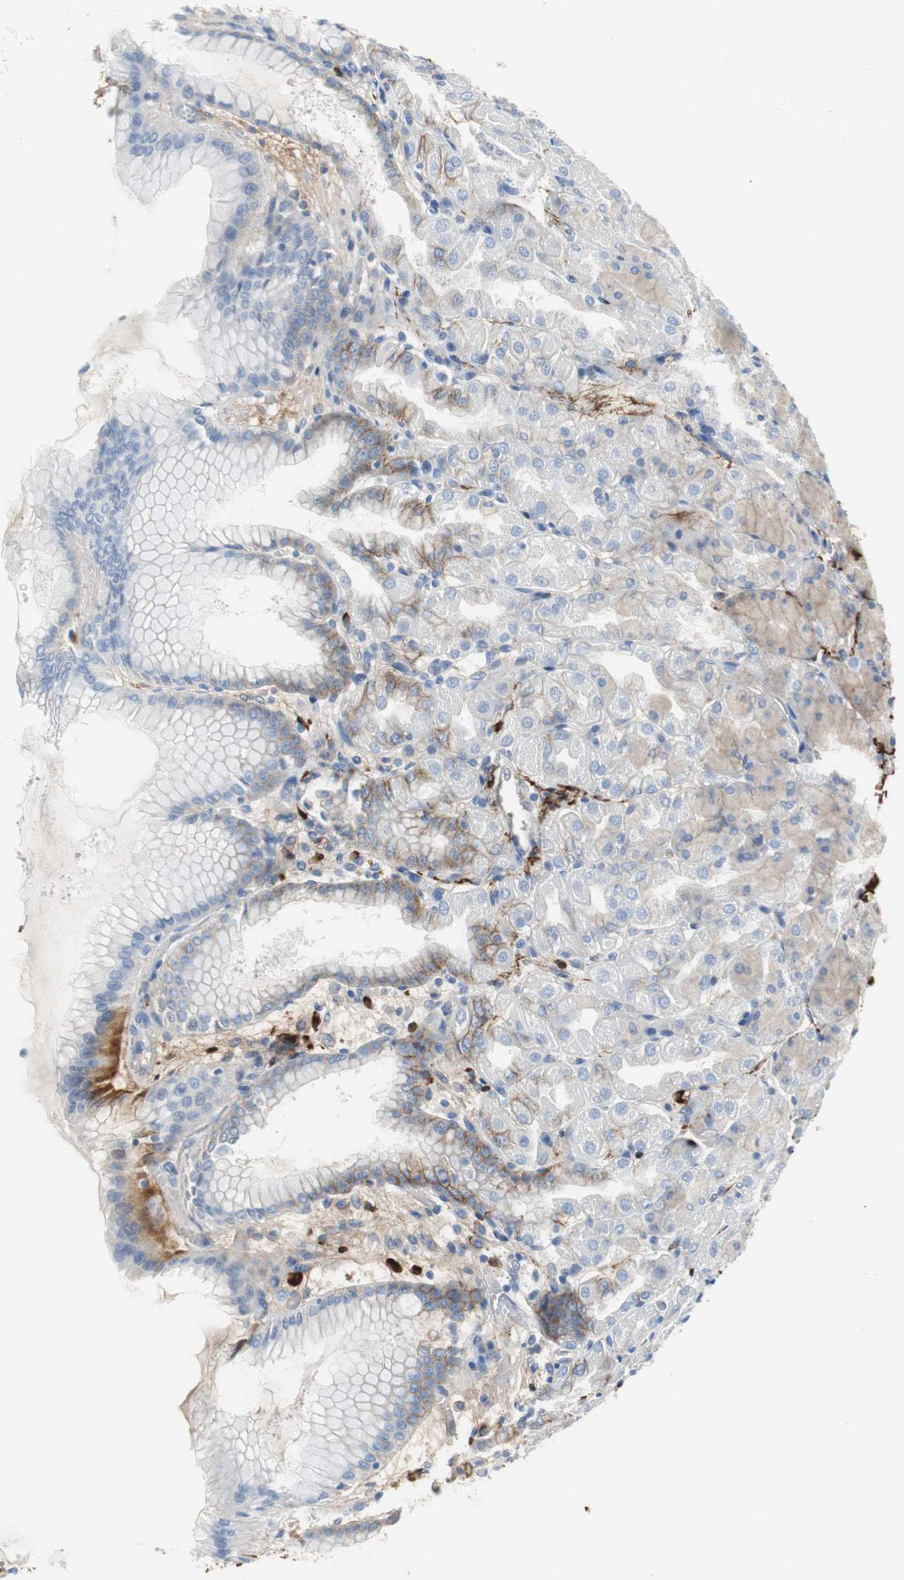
{"staining": {"intensity": "weak", "quantity": "25%-75%", "location": "cytoplasmic/membranous"}, "tissue": "stomach", "cell_type": "Glandular cells", "image_type": "normal", "snomed": [{"axis": "morphology", "description": "Normal tissue, NOS"}, {"axis": "topography", "description": "Stomach, upper"}], "caption": "Human stomach stained for a protein (brown) shows weak cytoplasmic/membranous positive positivity in about 25%-75% of glandular cells.", "gene": "APCS", "patient": {"sex": "female", "age": 56}}